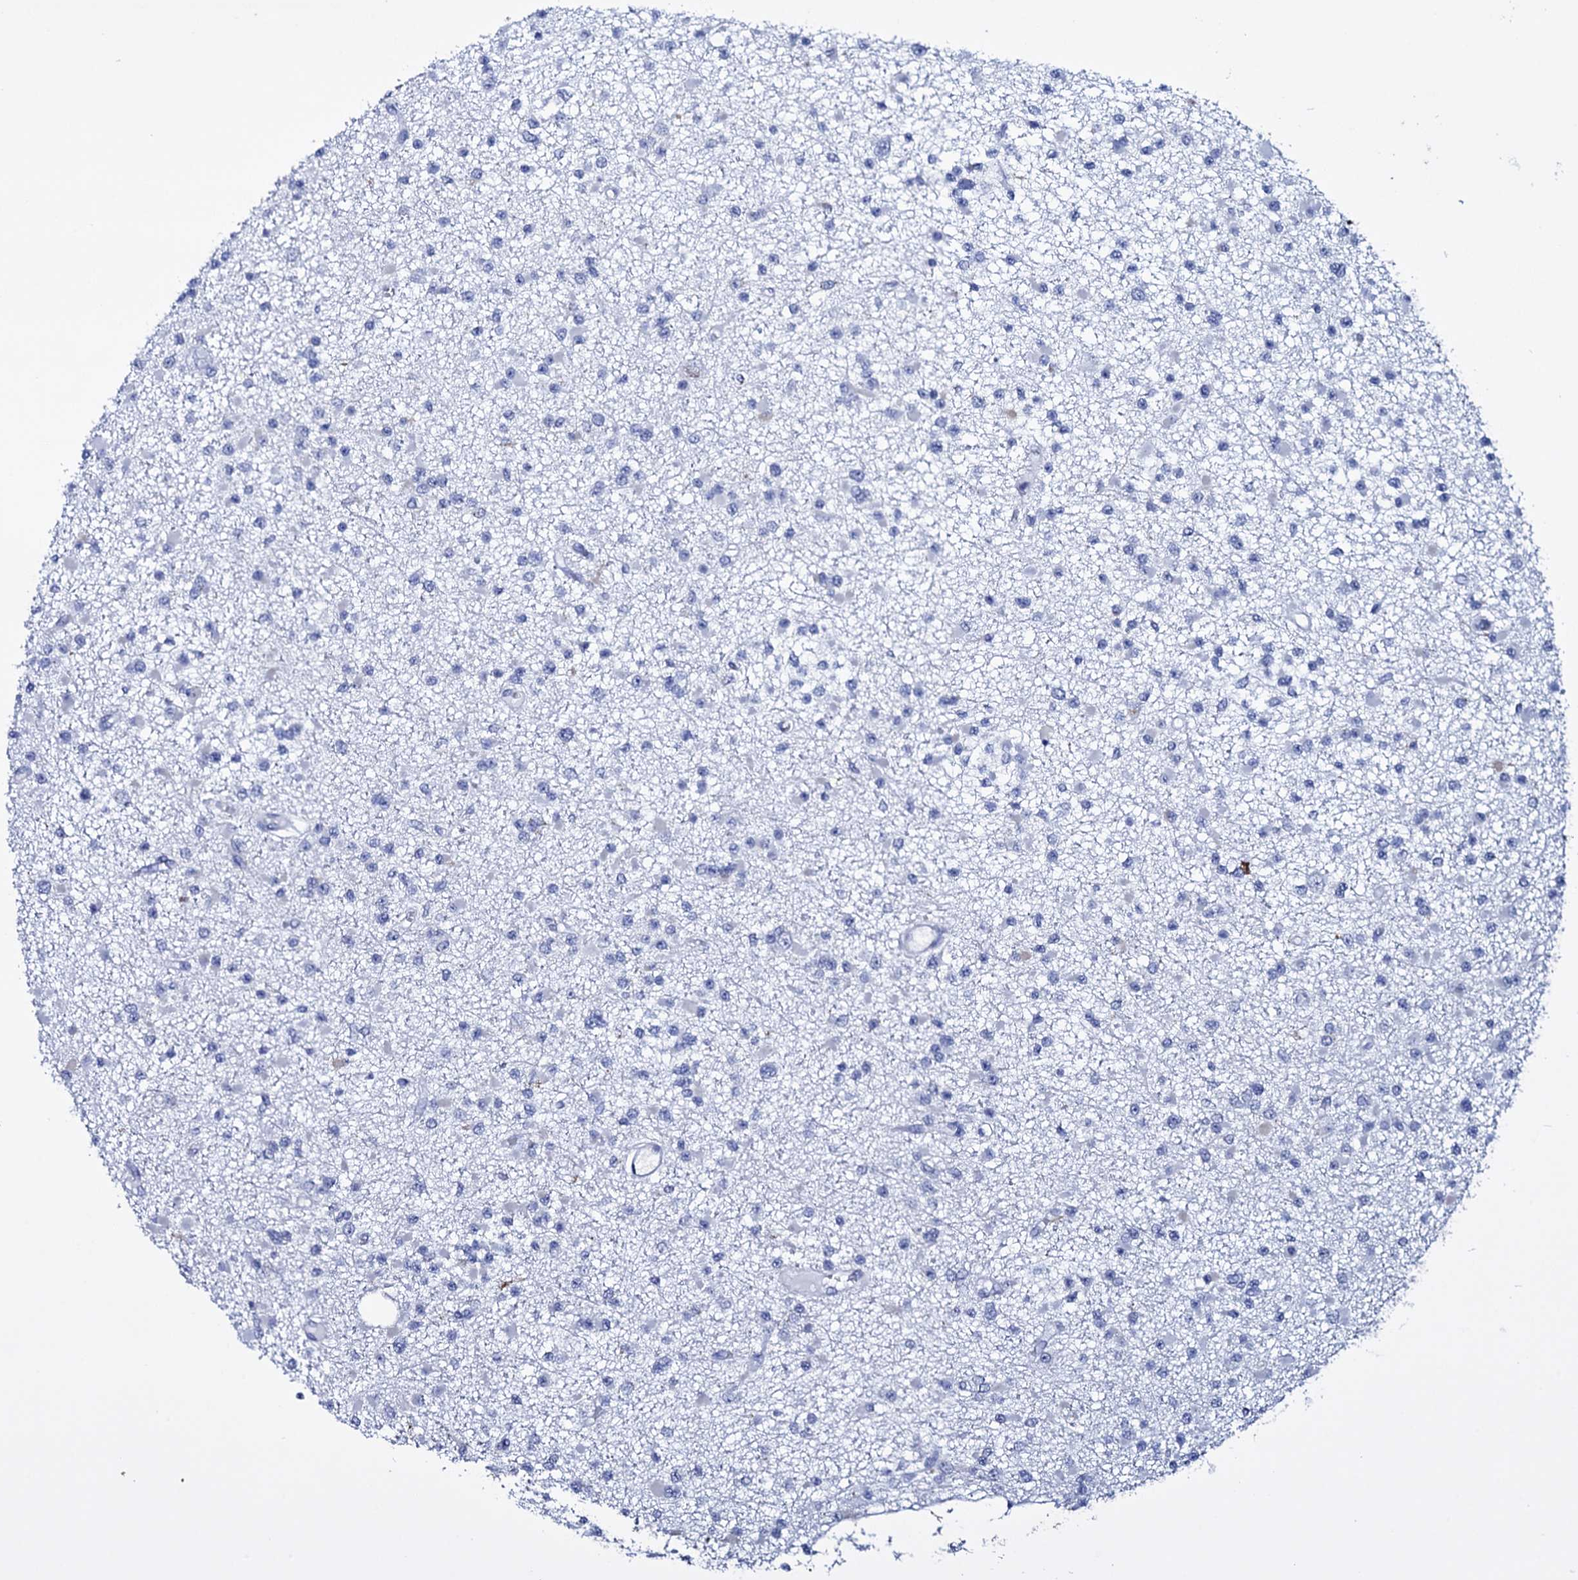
{"staining": {"intensity": "negative", "quantity": "none", "location": "none"}, "tissue": "glioma", "cell_type": "Tumor cells", "image_type": "cancer", "snomed": [{"axis": "morphology", "description": "Glioma, malignant, Low grade"}, {"axis": "topography", "description": "Brain"}], "caption": "Micrograph shows no significant protein staining in tumor cells of glioma.", "gene": "ITPRID2", "patient": {"sex": "female", "age": 22}}